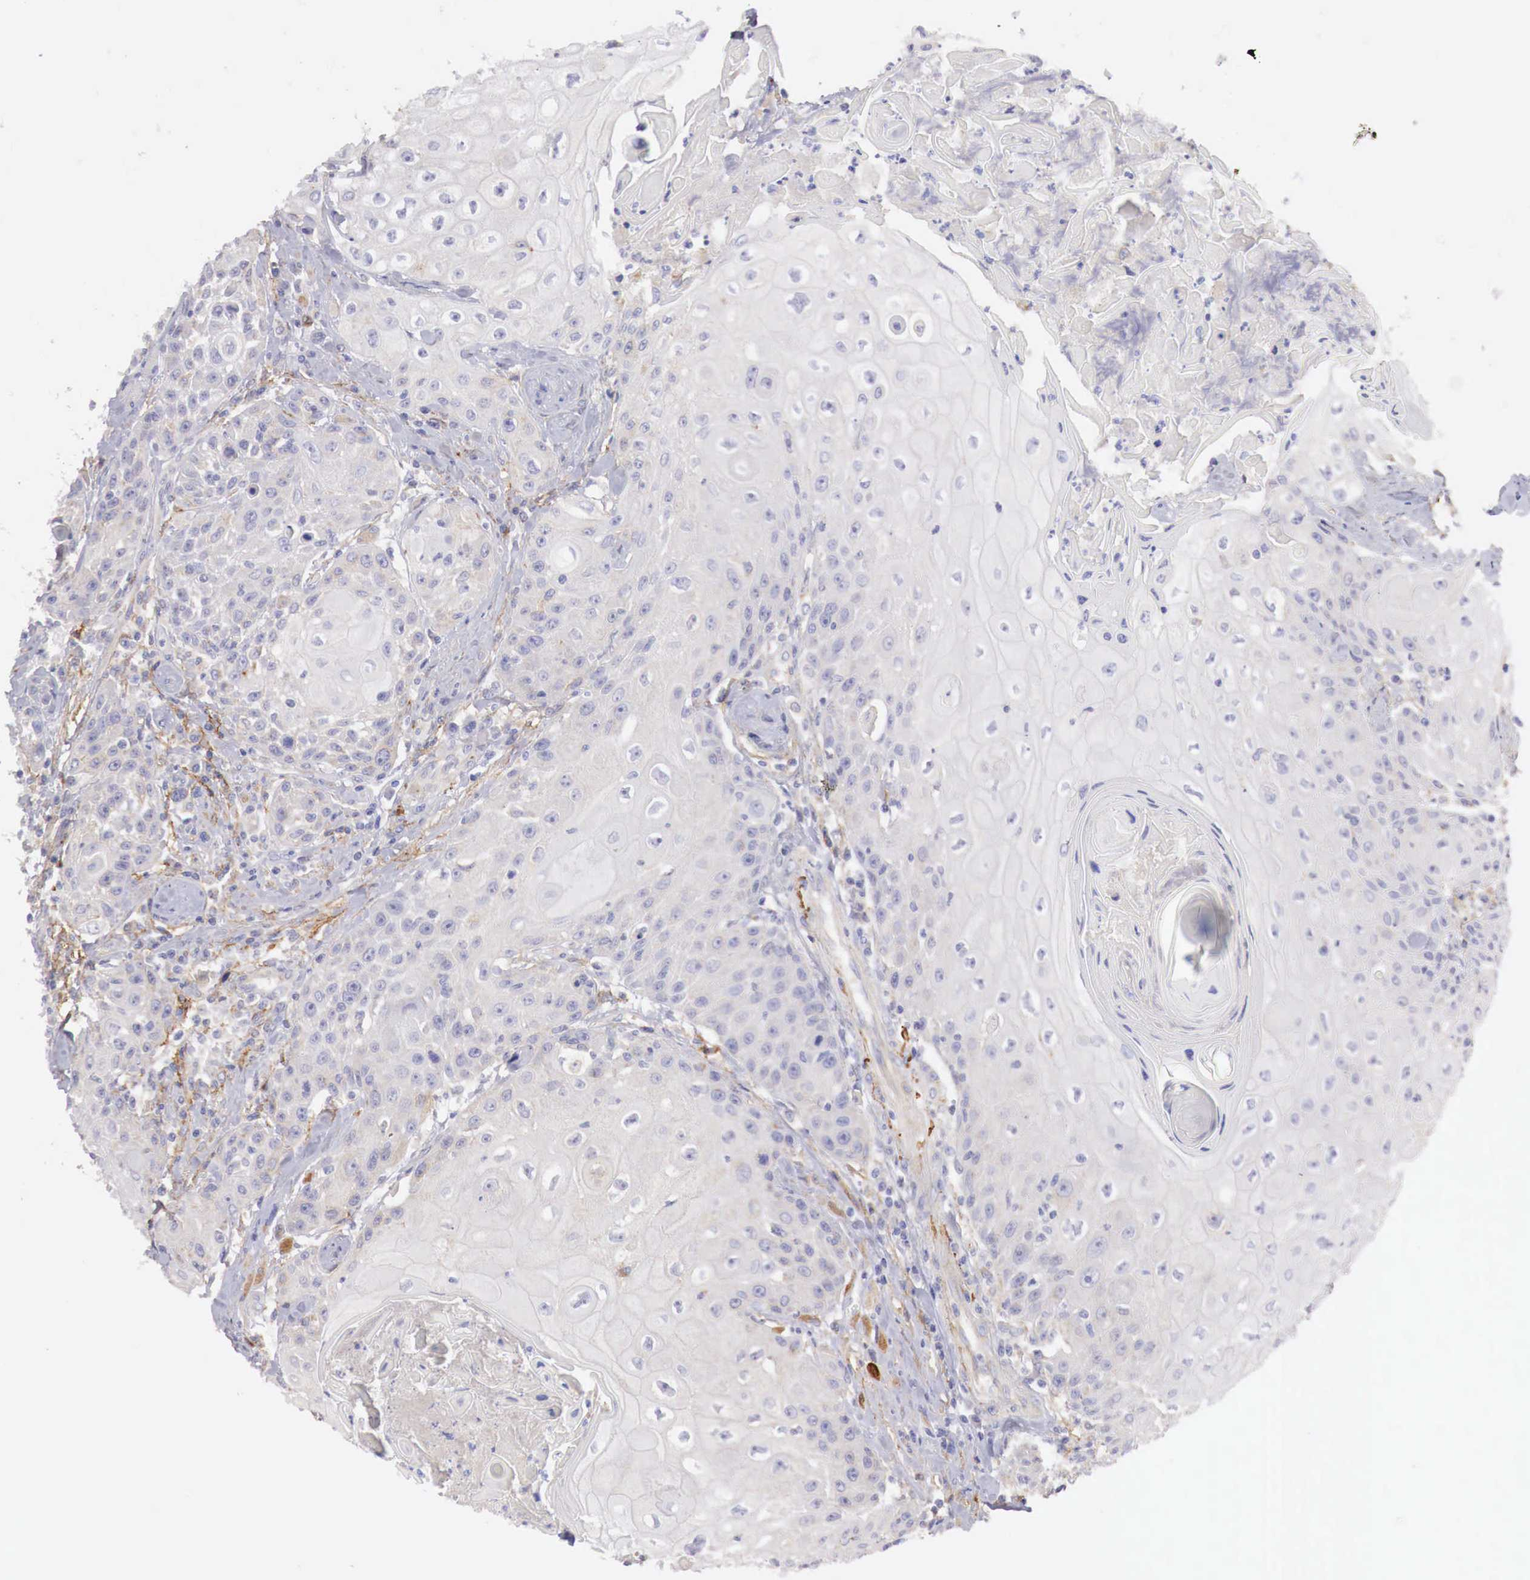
{"staining": {"intensity": "negative", "quantity": "none", "location": "none"}, "tissue": "head and neck cancer", "cell_type": "Tumor cells", "image_type": "cancer", "snomed": [{"axis": "morphology", "description": "Squamous cell carcinoma, NOS"}, {"axis": "topography", "description": "Oral tissue"}, {"axis": "topography", "description": "Head-Neck"}], "caption": "Immunohistochemical staining of human squamous cell carcinoma (head and neck) exhibits no significant positivity in tumor cells. The staining is performed using DAB (3,3'-diaminobenzidine) brown chromogen with nuclei counter-stained in using hematoxylin.", "gene": "KLHDC7B", "patient": {"sex": "female", "age": 82}}